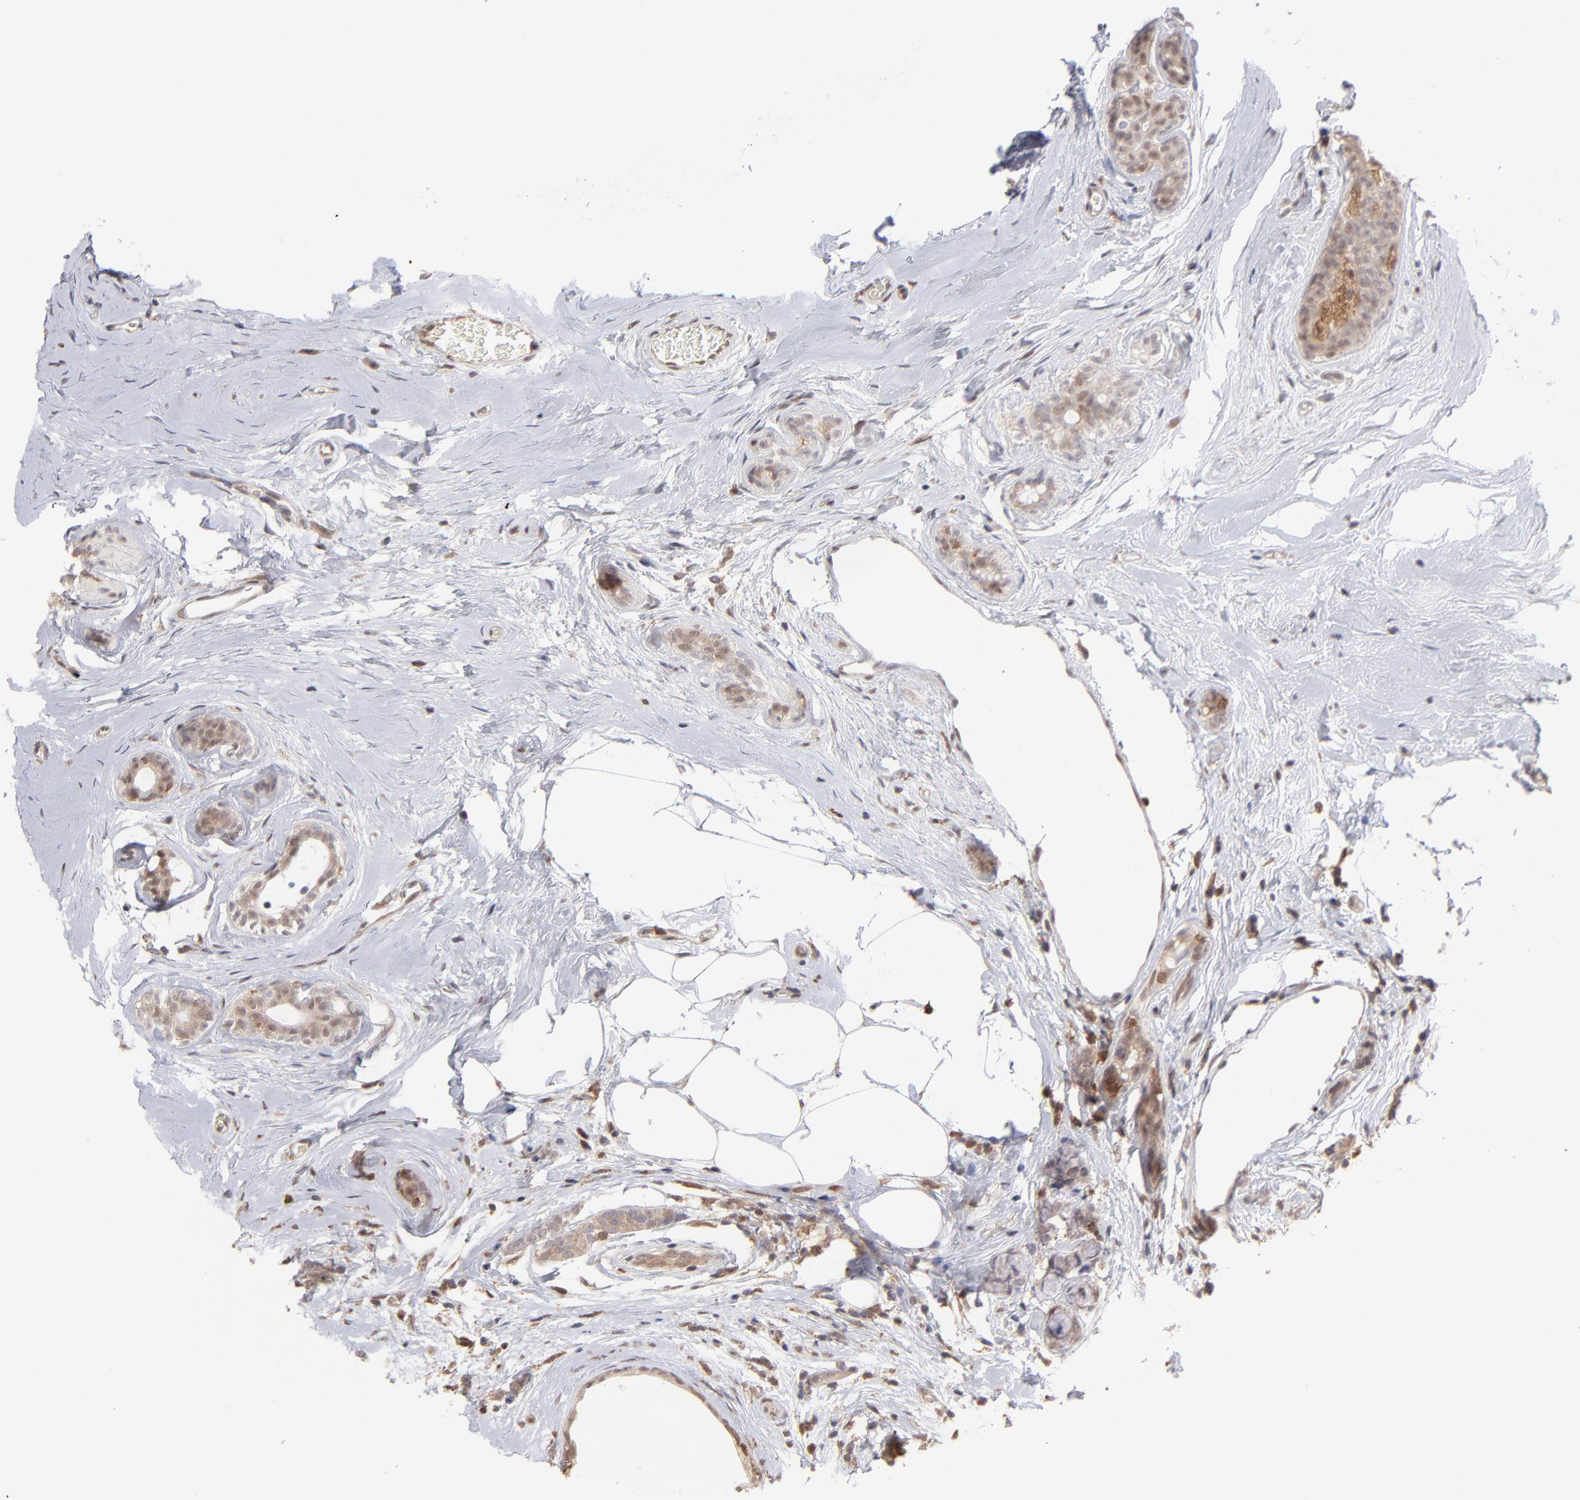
{"staining": {"intensity": "negative", "quantity": "none", "location": "none"}, "tissue": "breast cancer", "cell_type": "Tumor cells", "image_type": "cancer", "snomed": [{"axis": "morphology", "description": "Lobular carcinoma"}, {"axis": "topography", "description": "Breast"}], "caption": "Breast lobular carcinoma stained for a protein using IHC demonstrates no staining tumor cells.", "gene": "OAS1", "patient": {"sex": "female", "age": 60}}